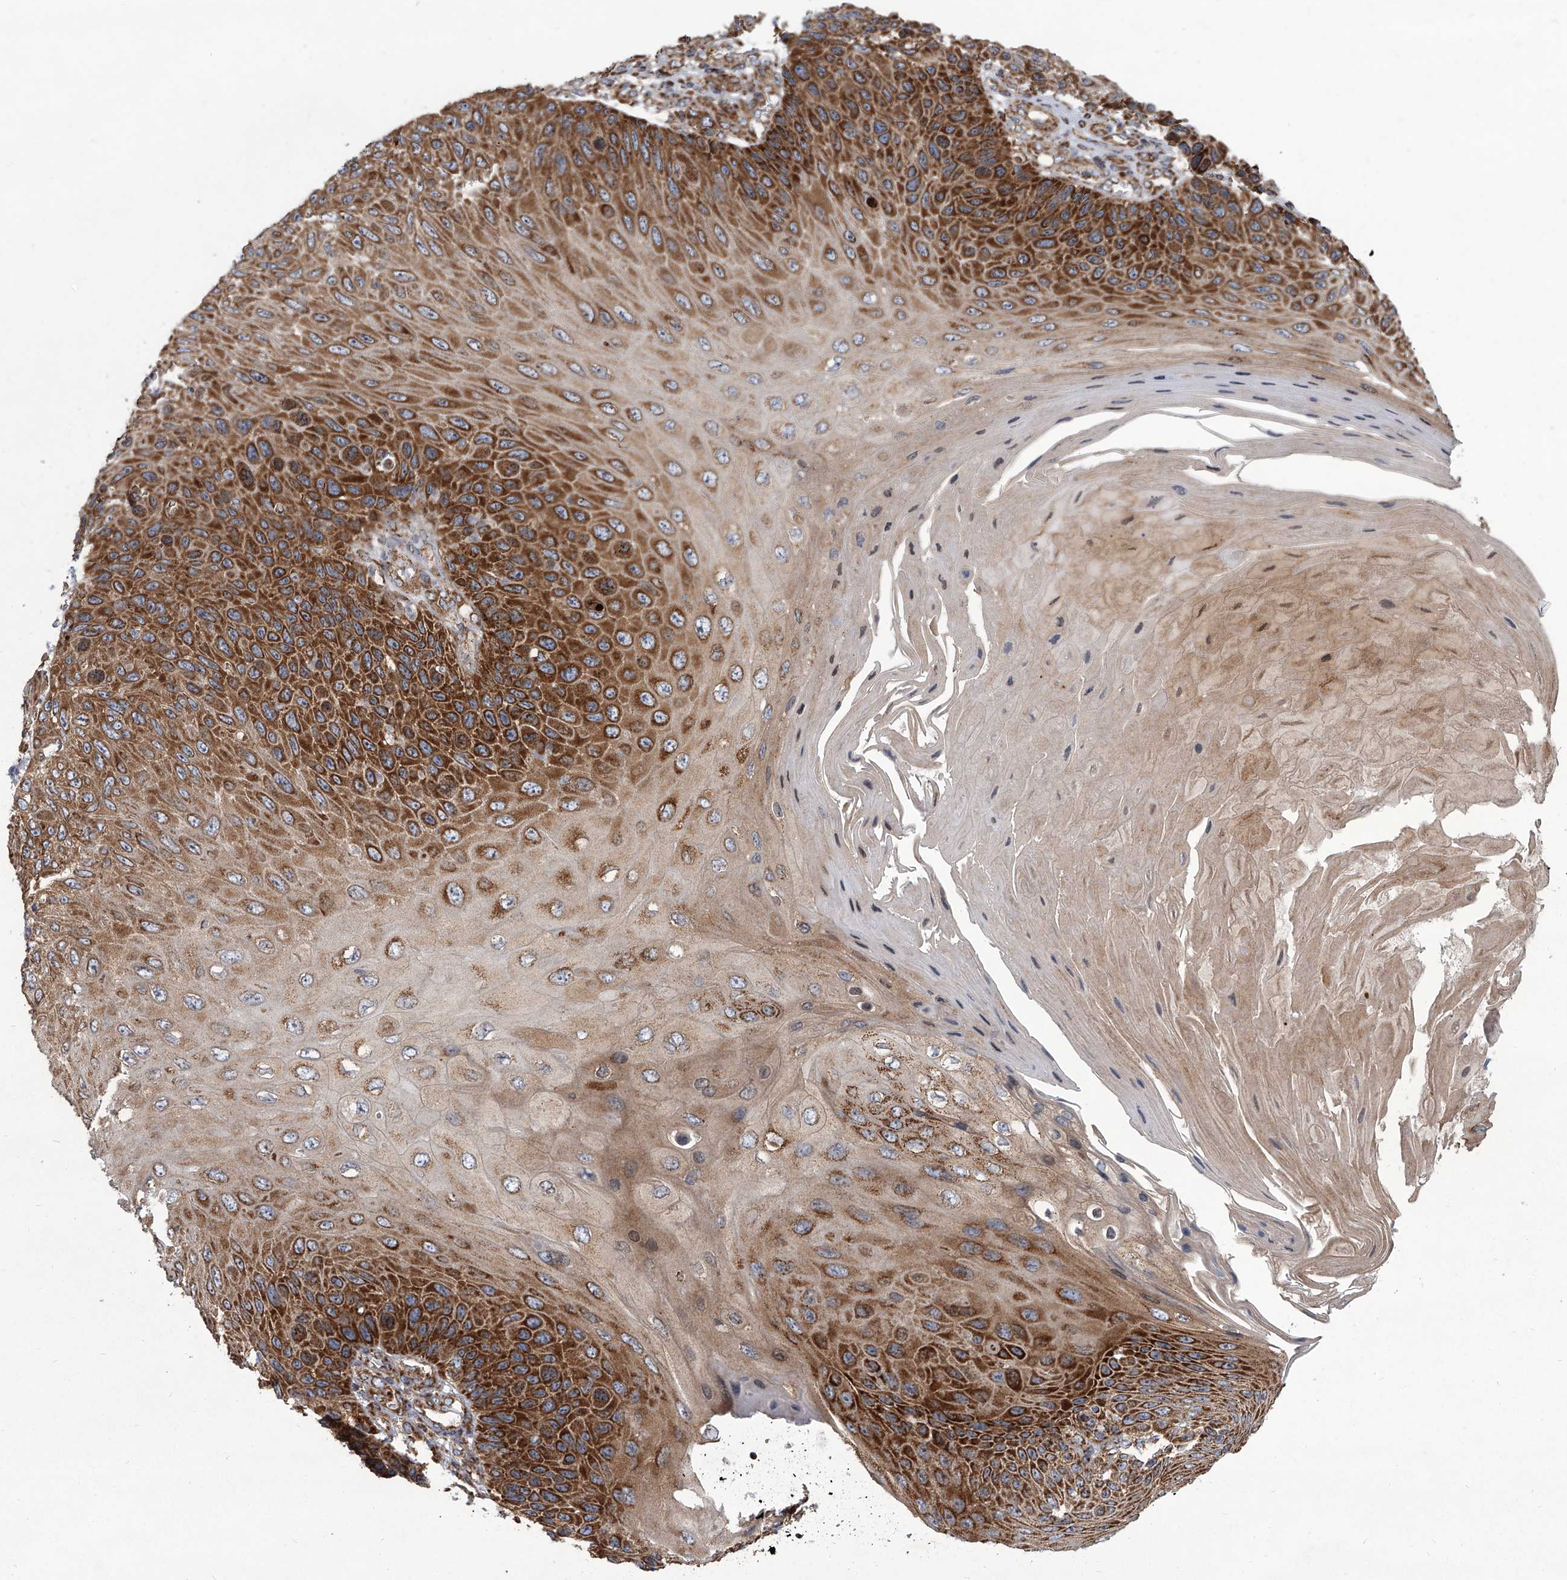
{"staining": {"intensity": "strong", "quantity": ">75%", "location": "cytoplasmic/membranous"}, "tissue": "skin cancer", "cell_type": "Tumor cells", "image_type": "cancer", "snomed": [{"axis": "morphology", "description": "Squamous cell carcinoma, NOS"}, {"axis": "topography", "description": "Skin"}], "caption": "Protein expression analysis of human skin cancer reveals strong cytoplasmic/membranous positivity in about >75% of tumor cells. The protein is stained brown, and the nuclei are stained in blue (DAB IHC with brightfield microscopy, high magnification).", "gene": "ZC3H15", "patient": {"sex": "female", "age": 88}}